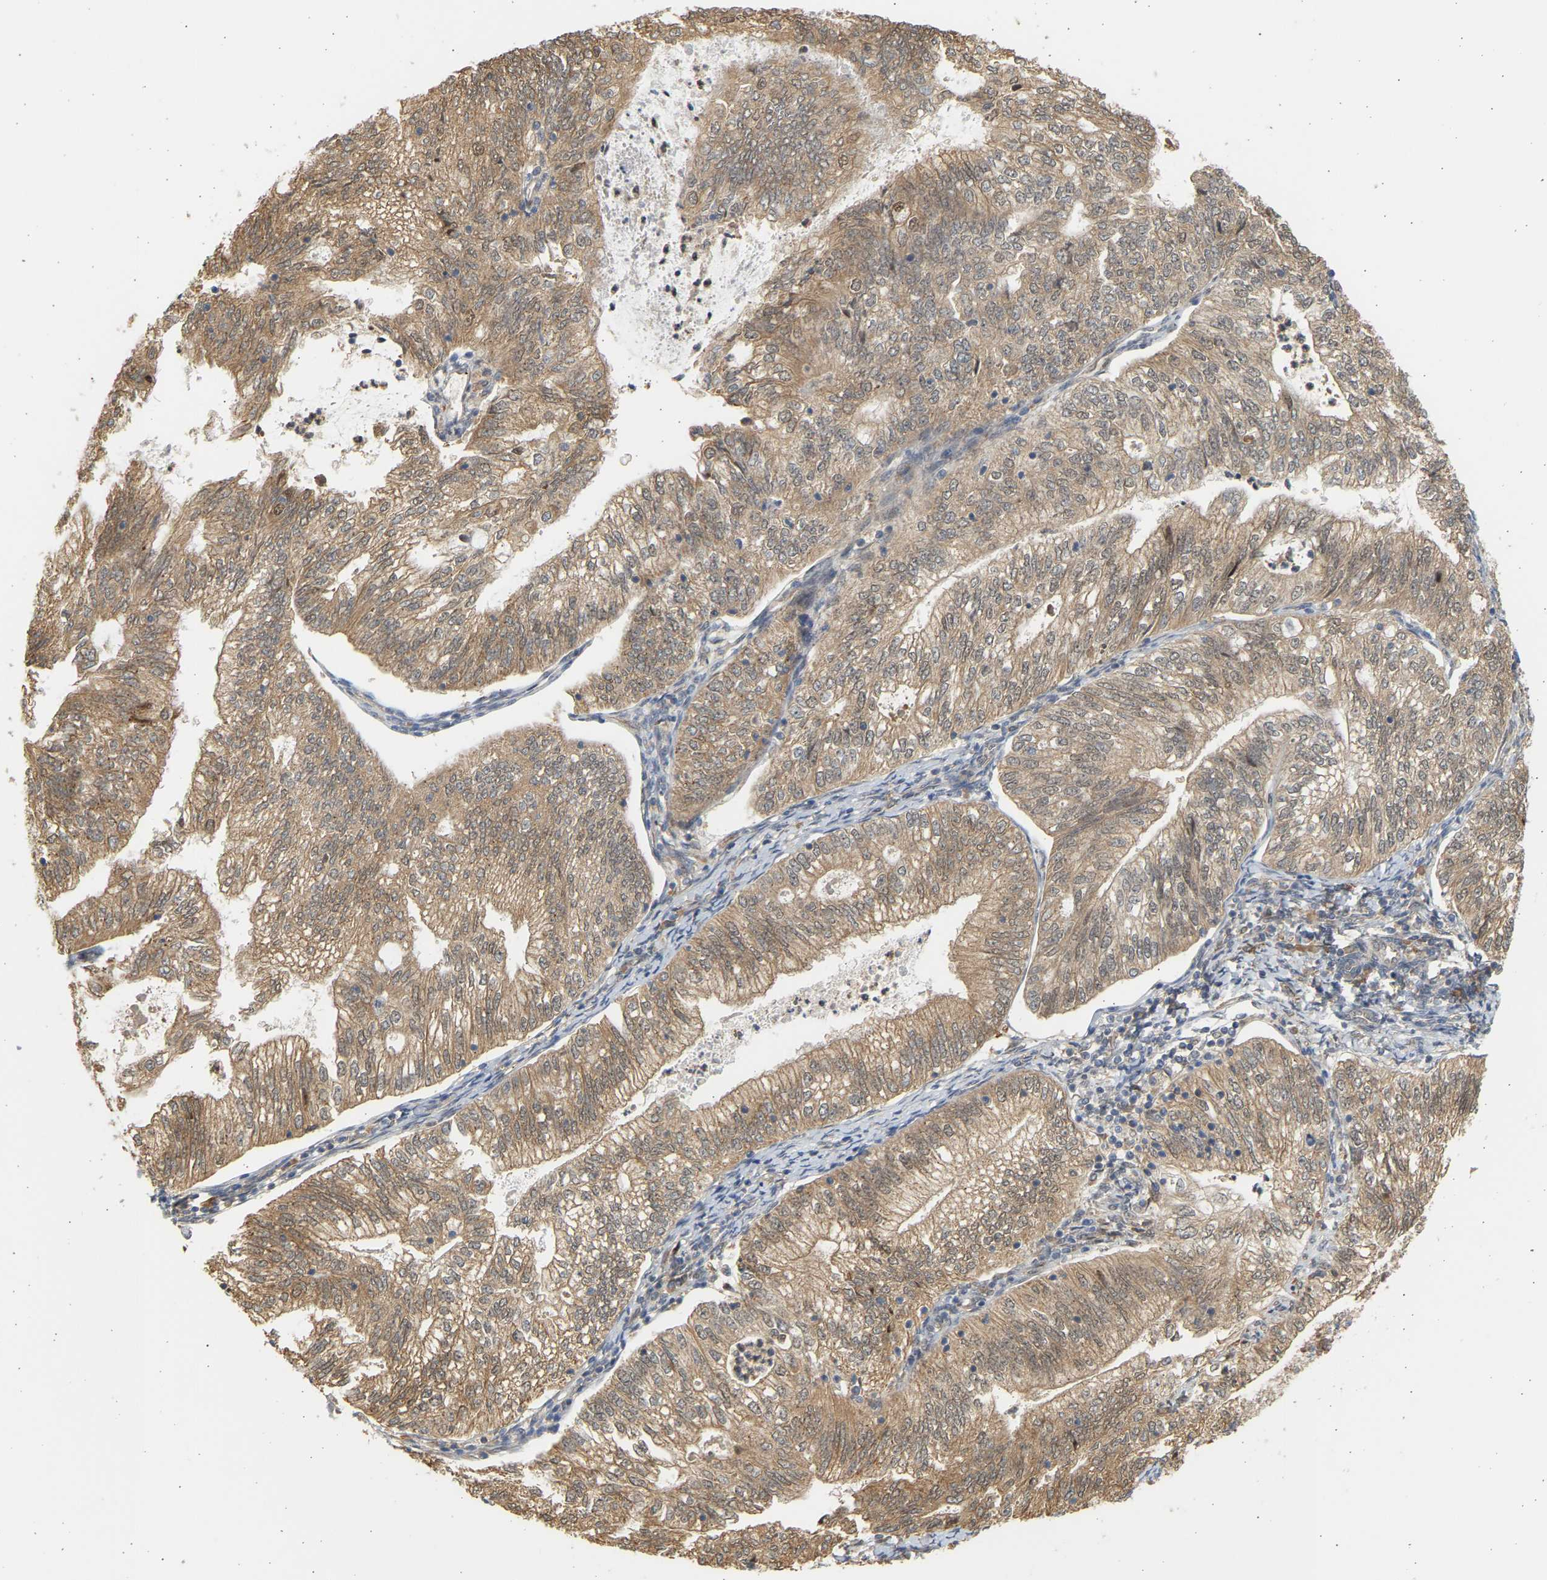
{"staining": {"intensity": "moderate", "quantity": ">75%", "location": "cytoplasmic/membranous,nuclear"}, "tissue": "endometrial cancer", "cell_type": "Tumor cells", "image_type": "cancer", "snomed": [{"axis": "morphology", "description": "Adenocarcinoma, NOS"}, {"axis": "topography", "description": "Endometrium"}], "caption": "The immunohistochemical stain shows moderate cytoplasmic/membranous and nuclear staining in tumor cells of endometrial cancer (adenocarcinoma) tissue.", "gene": "B4GALT6", "patient": {"sex": "female", "age": 69}}